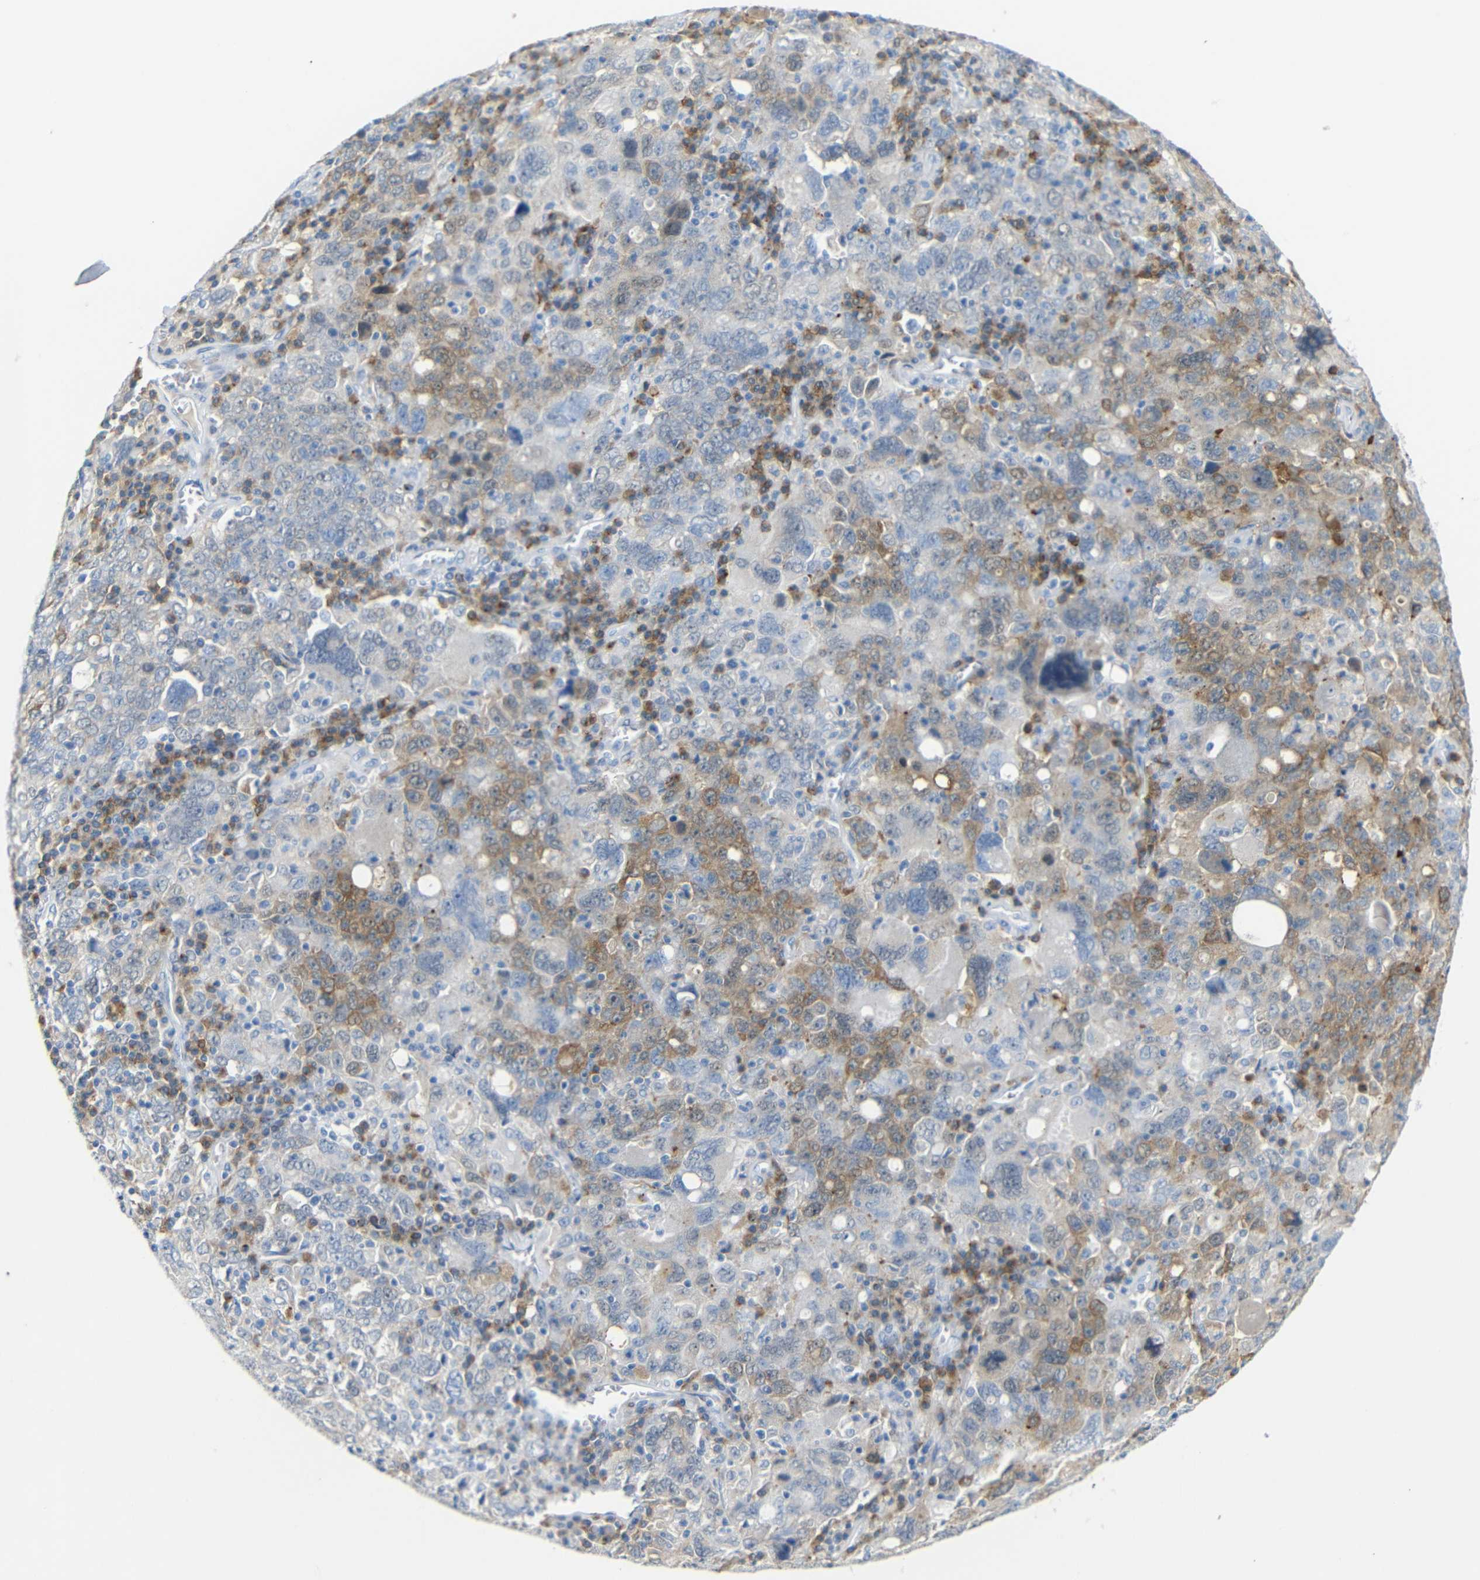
{"staining": {"intensity": "moderate", "quantity": "25%-75%", "location": "cytoplasmic/membranous"}, "tissue": "ovarian cancer", "cell_type": "Tumor cells", "image_type": "cancer", "snomed": [{"axis": "morphology", "description": "Carcinoma, endometroid"}, {"axis": "topography", "description": "Ovary"}], "caption": "Immunohistochemistry (IHC) of ovarian endometroid carcinoma exhibits medium levels of moderate cytoplasmic/membranous positivity in about 25%-75% of tumor cells. (DAB = brown stain, brightfield microscopy at high magnification).", "gene": "FCRL1", "patient": {"sex": "female", "age": 62}}